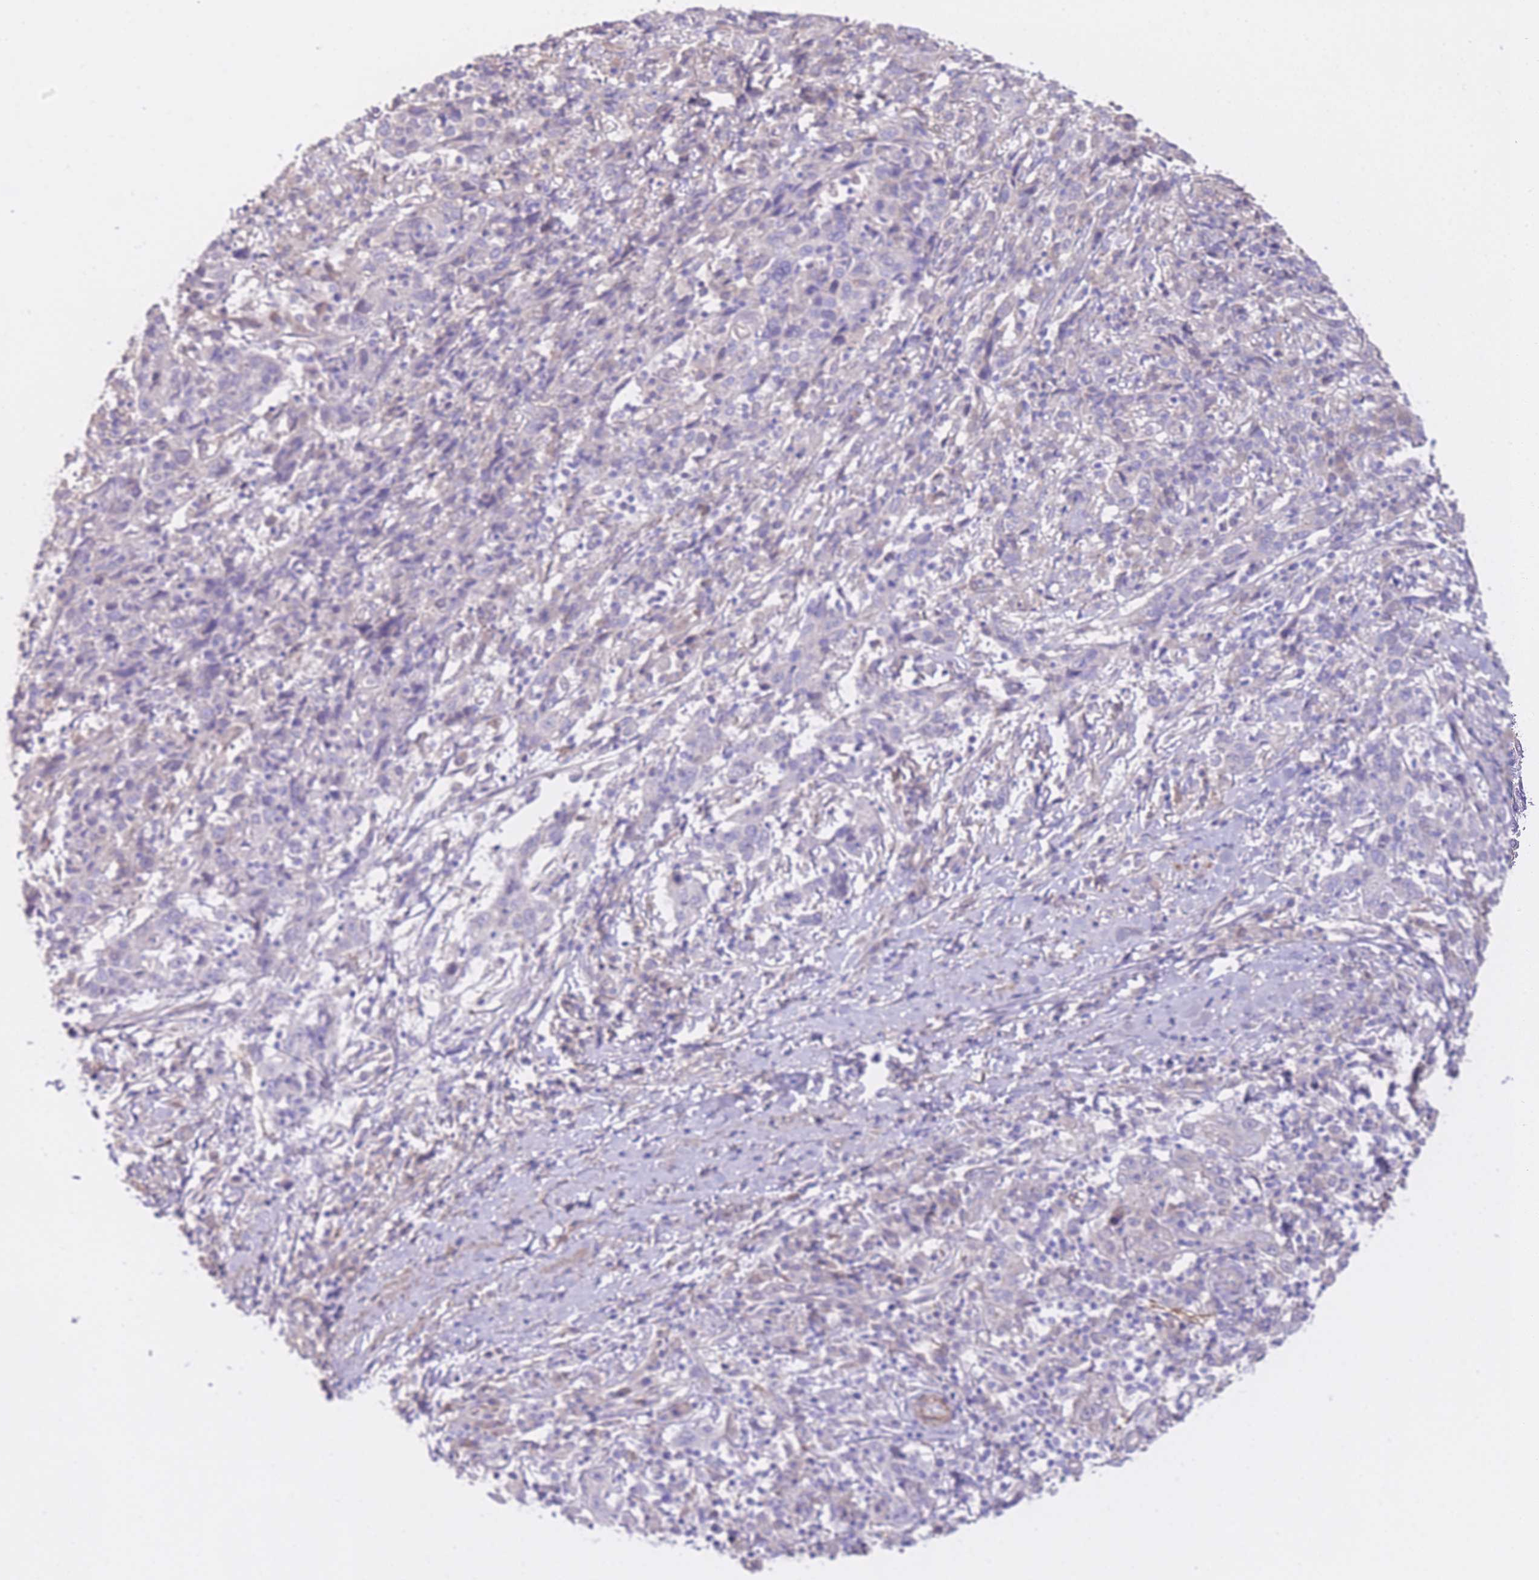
{"staining": {"intensity": "negative", "quantity": "none", "location": "none"}, "tissue": "cervical cancer", "cell_type": "Tumor cells", "image_type": "cancer", "snomed": [{"axis": "morphology", "description": "Squamous cell carcinoma, NOS"}, {"axis": "topography", "description": "Cervix"}], "caption": "An immunohistochemistry (IHC) image of squamous cell carcinoma (cervical) is shown. There is no staining in tumor cells of squamous cell carcinoma (cervical). (Stains: DAB (3,3'-diaminobenzidine) immunohistochemistry with hematoxylin counter stain, Microscopy: brightfield microscopy at high magnification).", "gene": "PGM1", "patient": {"sex": "female", "age": 46}}